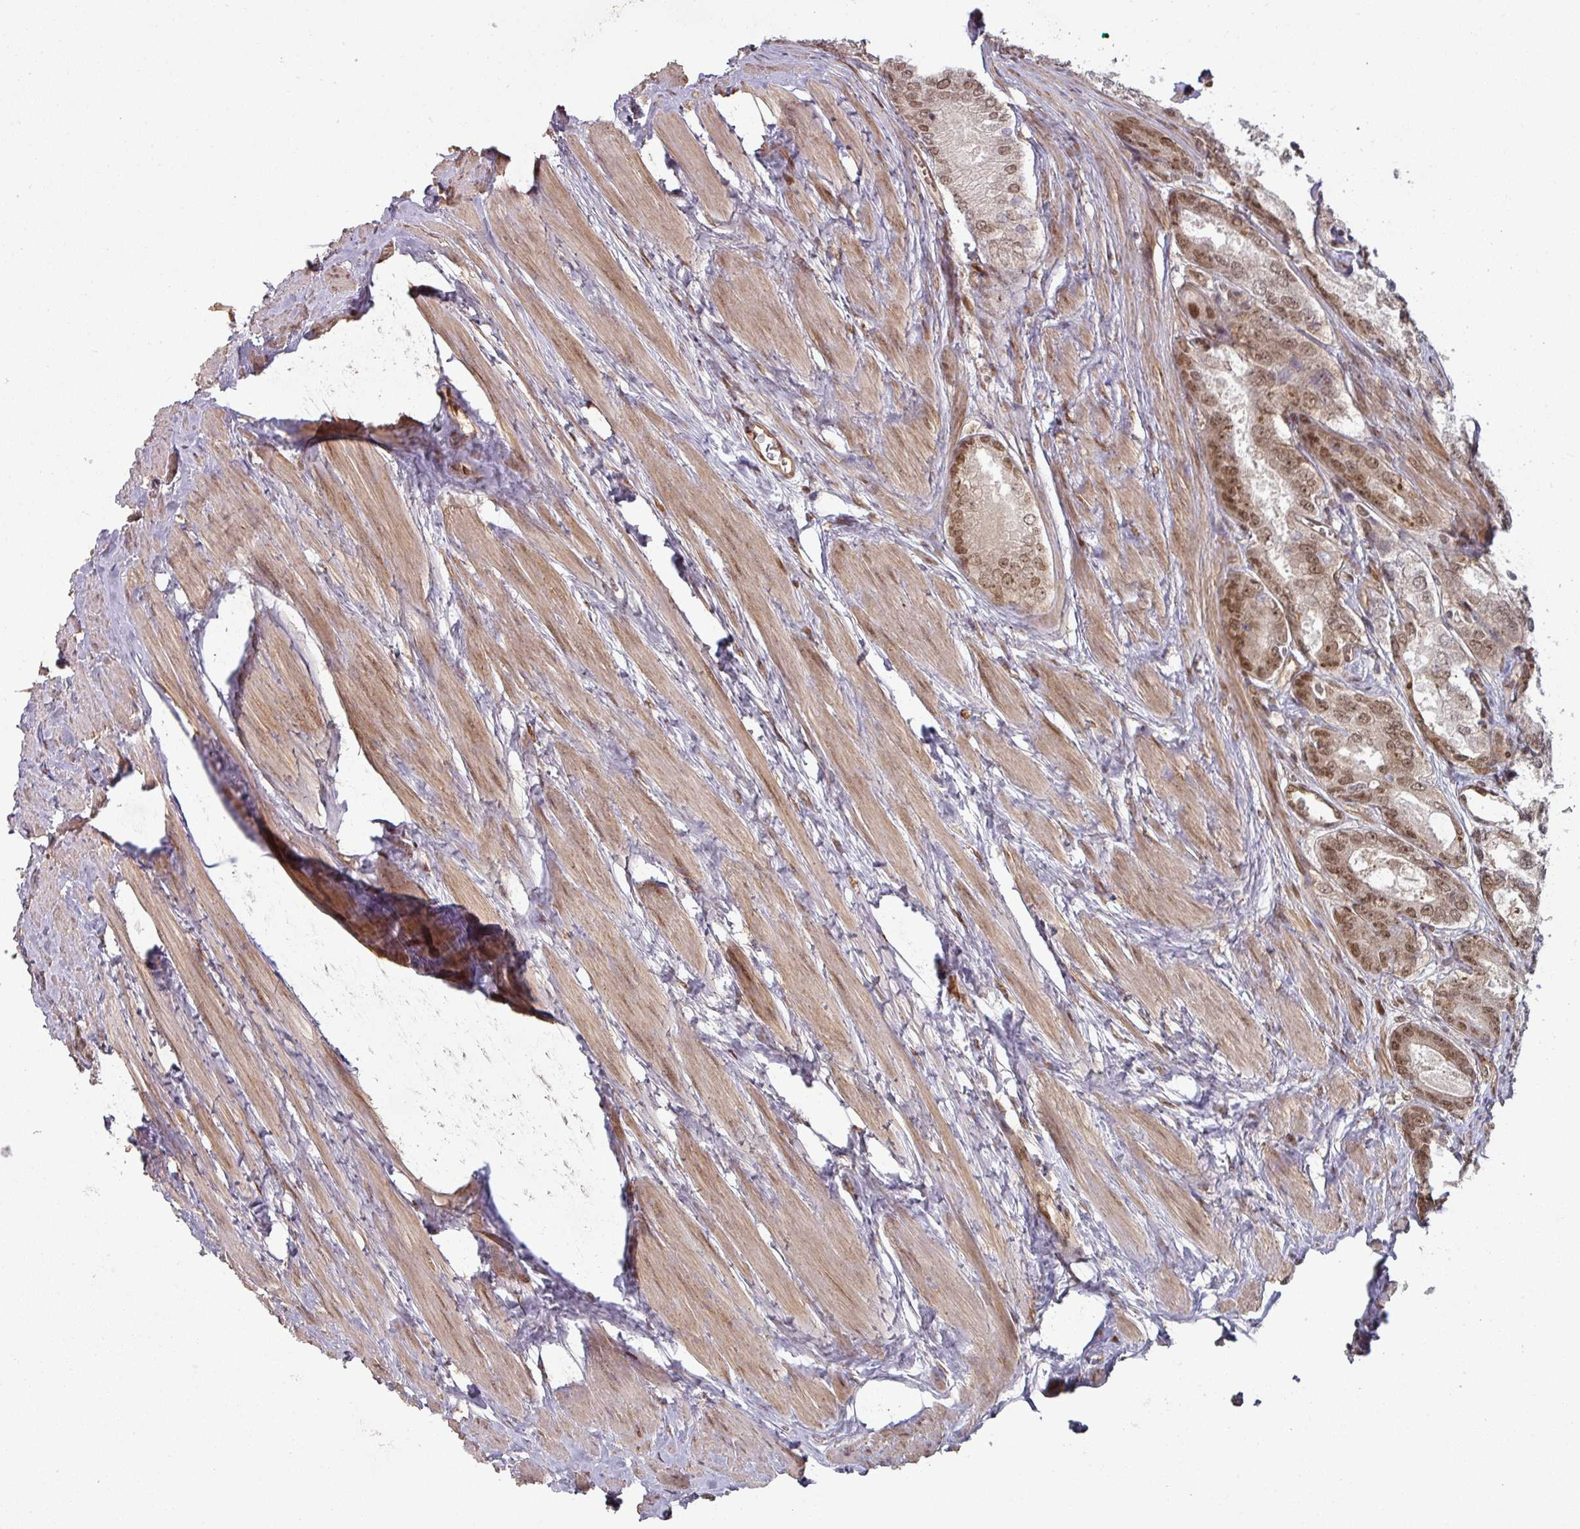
{"staining": {"intensity": "moderate", "quantity": ">75%", "location": "nuclear"}, "tissue": "prostate cancer", "cell_type": "Tumor cells", "image_type": "cancer", "snomed": [{"axis": "morphology", "description": "Adenocarcinoma, Low grade"}, {"axis": "topography", "description": "Prostate"}], "caption": "Protein analysis of prostate cancer tissue reveals moderate nuclear staining in about >75% of tumor cells.", "gene": "SIK3", "patient": {"sex": "male", "age": 68}}